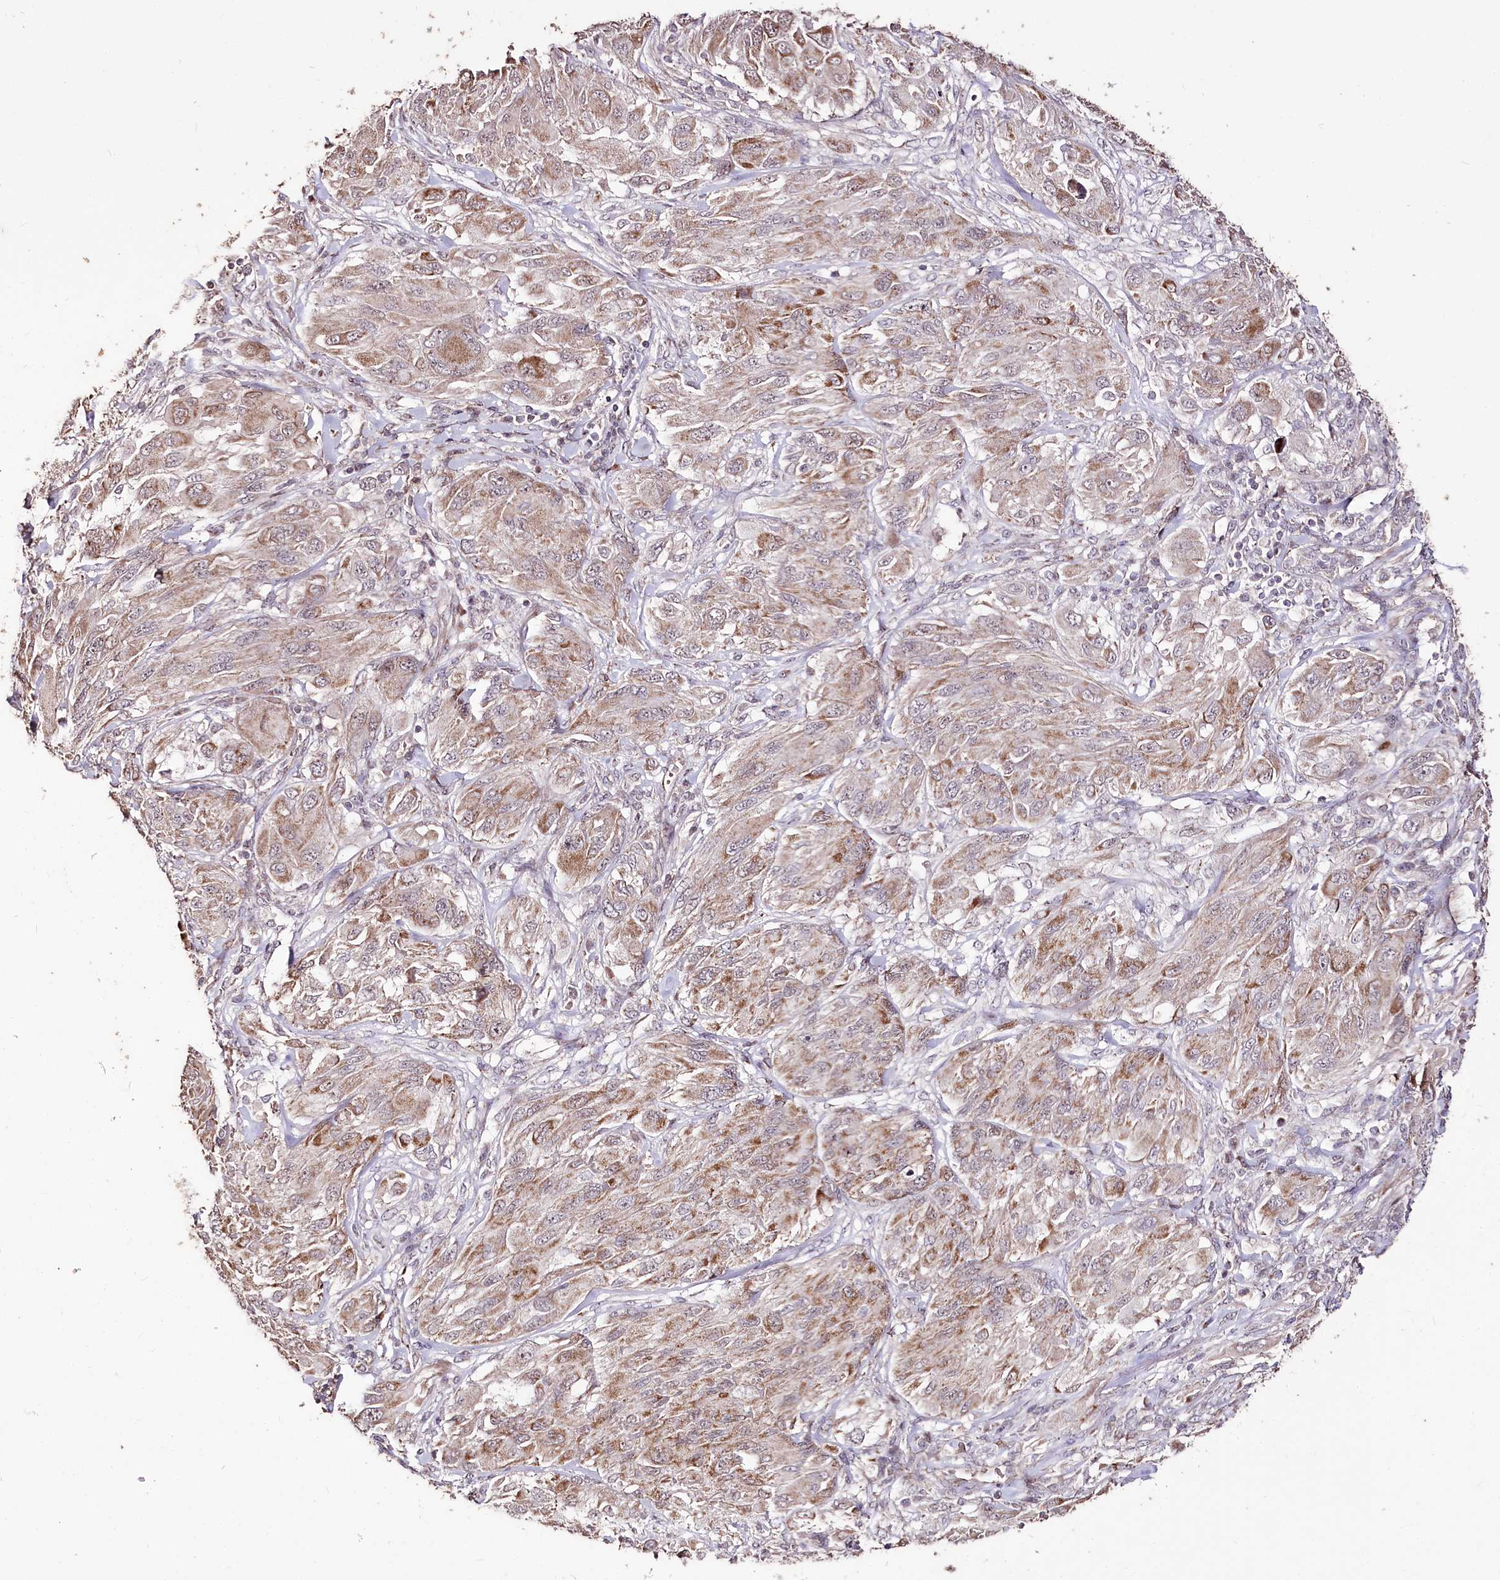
{"staining": {"intensity": "moderate", "quantity": ">75%", "location": "cytoplasmic/membranous"}, "tissue": "melanoma", "cell_type": "Tumor cells", "image_type": "cancer", "snomed": [{"axis": "morphology", "description": "Malignant melanoma, NOS"}, {"axis": "topography", "description": "Skin"}], "caption": "IHC photomicrograph of melanoma stained for a protein (brown), which demonstrates medium levels of moderate cytoplasmic/membranous expression in about >75% of tumor cells.", "gene": "CARD19", "patient": {"sex": "female", "age": 91}}